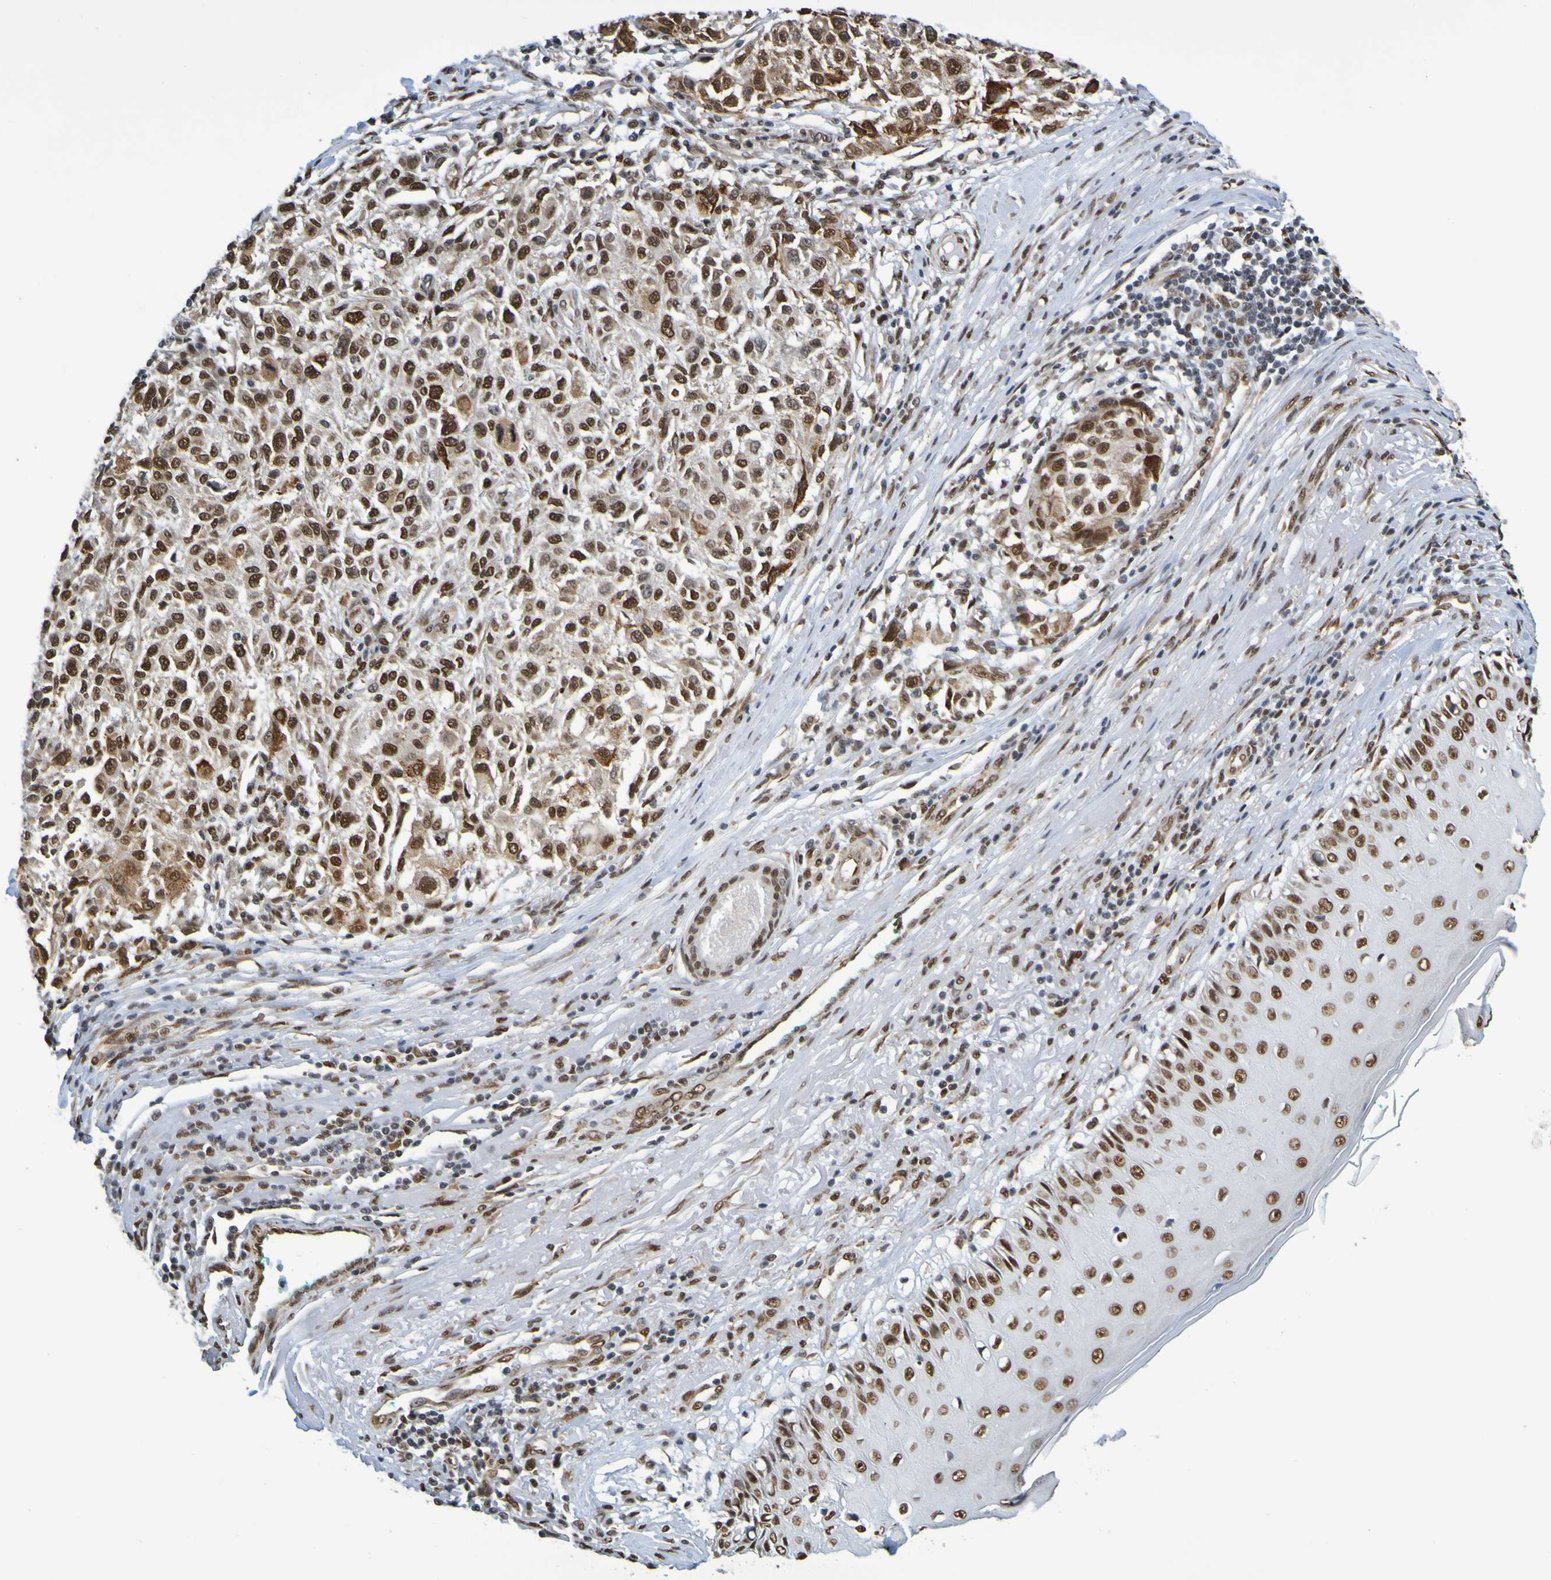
{"staining": {"intensity": "strong", "quantity": ">75%", "location": "nuclear"}, "tissue": "melanoma", "cell_type": "Tumor cells", "image_type": "cancer", "snomed": [{"axis": "morphology", "description": "Necrosis, NOS"}, {"axis": "morphology", "description": "Malignant melanoma, NOS"}, {"axis": "topography", "description": "Skin"}], "caption": "Melanoma stained with immunohistochemistry displays strong nuclear staining in about >75% of tumor cells.", "gene": "HDAC2", "patient": {"sex": "female", "age": 87}}